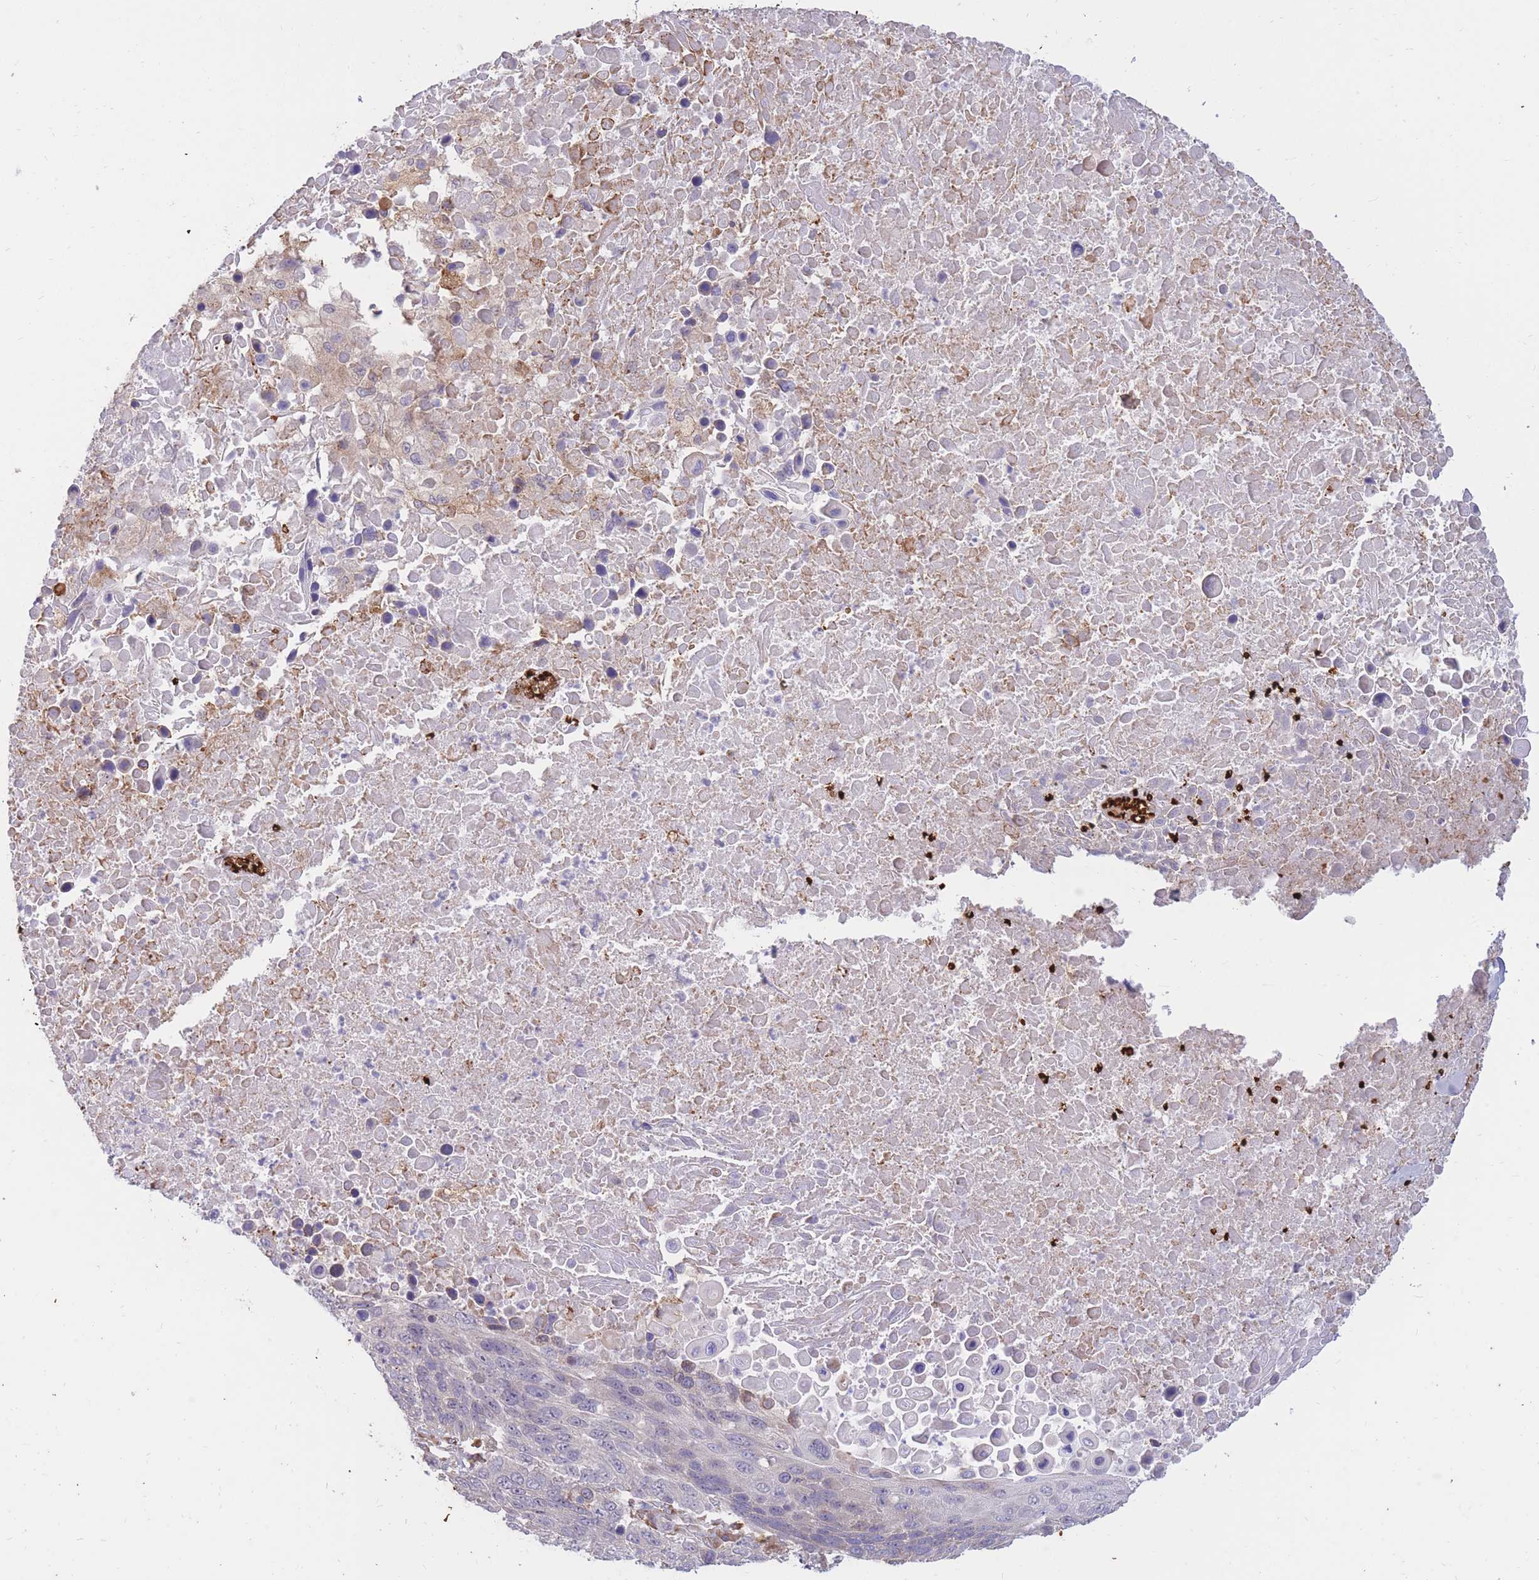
{"staining": {"intensity": "negative", "quantity": "none", "location": "none"}, "tissue": "lung cancer", "cell_type": "Tumor cells", "image_type": "cancer", "snomed": [{"axis": "morphology", "description": "Normal tissue, NOS"}, {"axis": "morphology", "description": "Squamous cell carcinoma, NOS"}, {"axis": "topography", "description": "Lymph node"}, {"axis": "topography", "description": "Lung"}], "caption": "DAB (3,3'-diaminobenzidine) immunohistochemical staining of human squamous cell carcinoma (lung) displays no significant expression in tumor cells.", "gene": "ATP10D", "patient": {"sex": "male", "age": 66}}